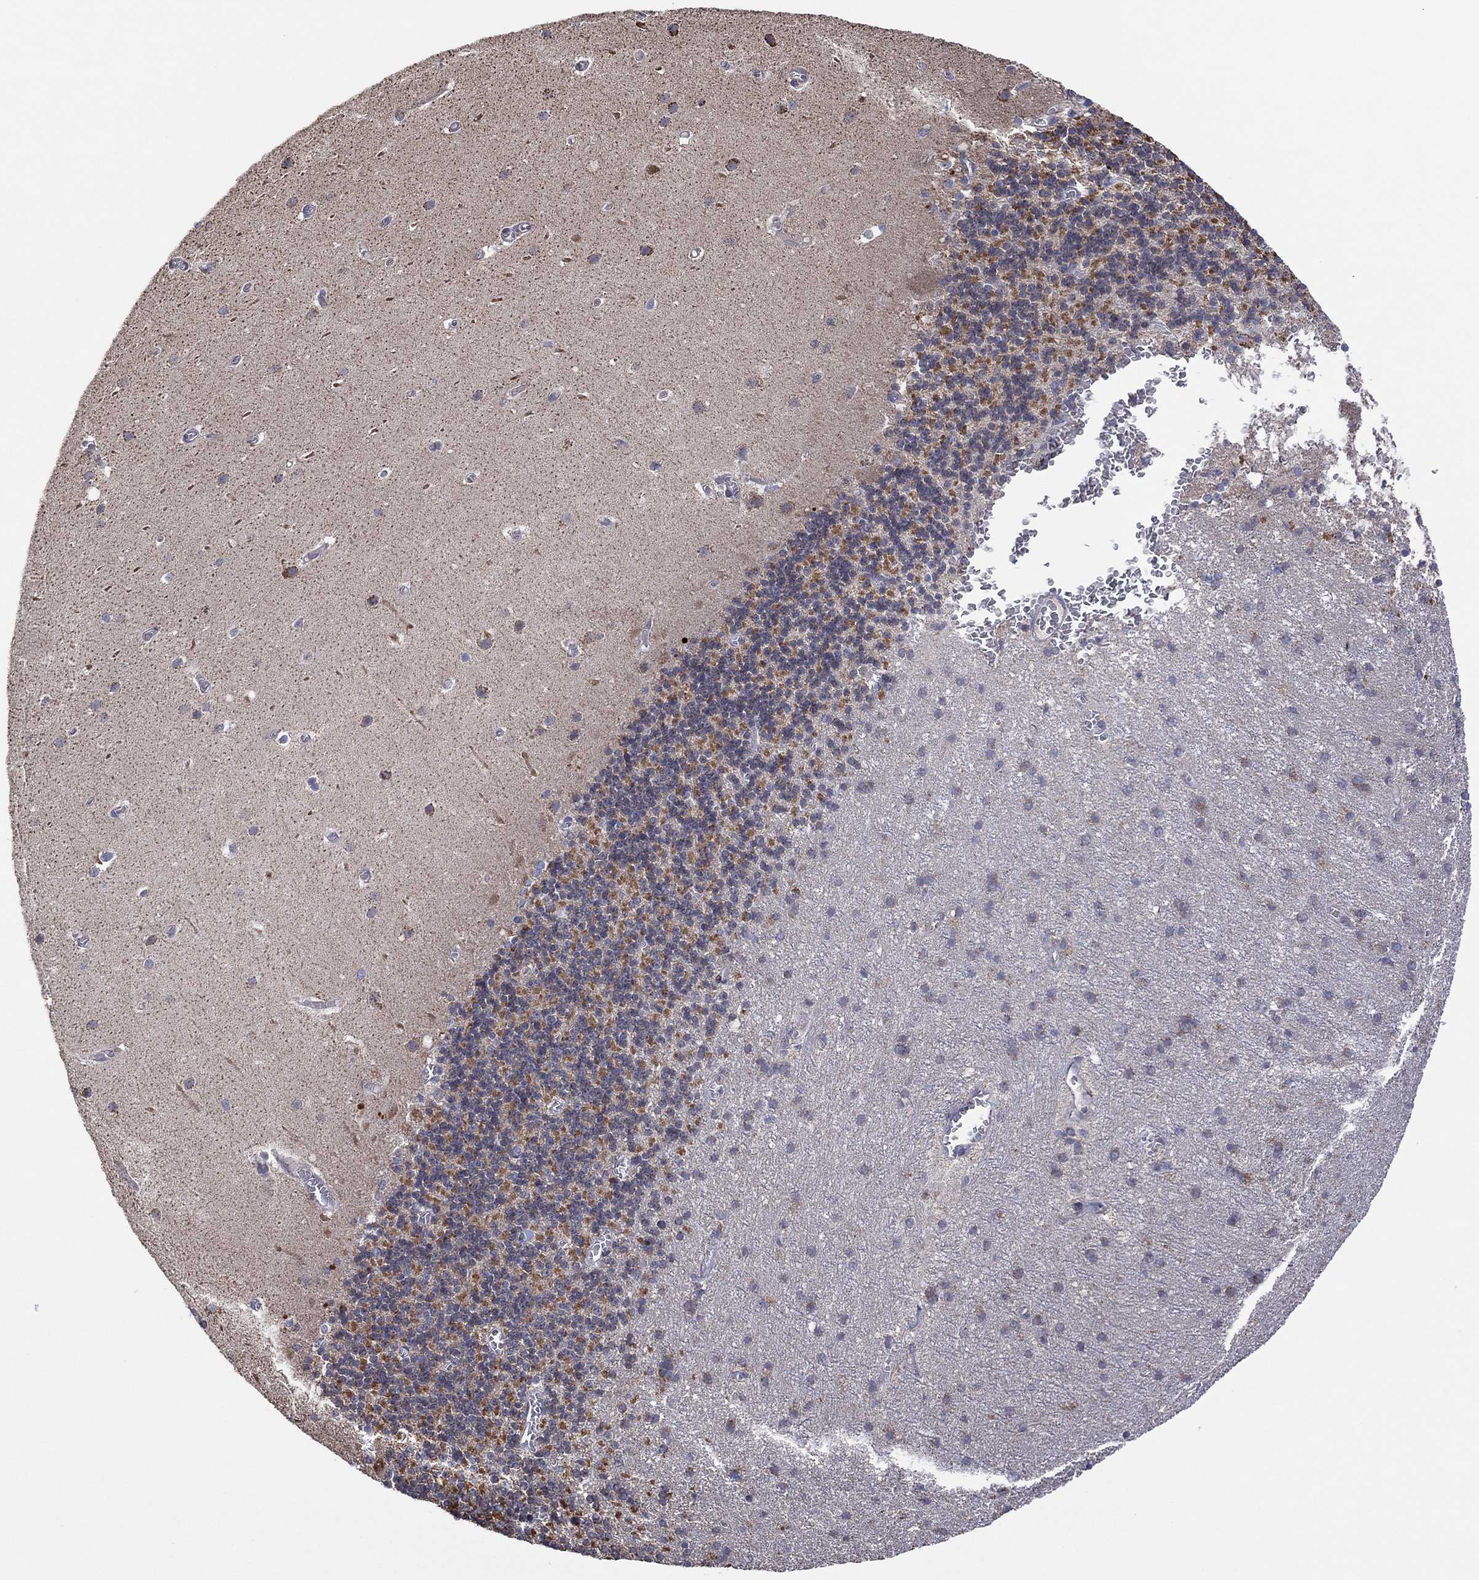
{"staining": {"intensity": "negative", "quantity": "none", "location": "none"}, "tissue": "cerebellum", "cell_type": "Cells in granular layer", "image_type": "normal", "snomed": [{"axis": "morphology", "description": "Normal tissue, NOS"}, {"axis": "topography", "description": "Cerebellum"}], "caption": "Immunohistochemical staining of benign cerebellum shows no significant staining in cells in granular layer. (Brightfield microscopy of DAB (3,3'-diaminobenzidine) immunohistochemistry (IHC) at high magnification).", "gene": "PIDD1", "patient": {"sex": "male", "age": 70}}